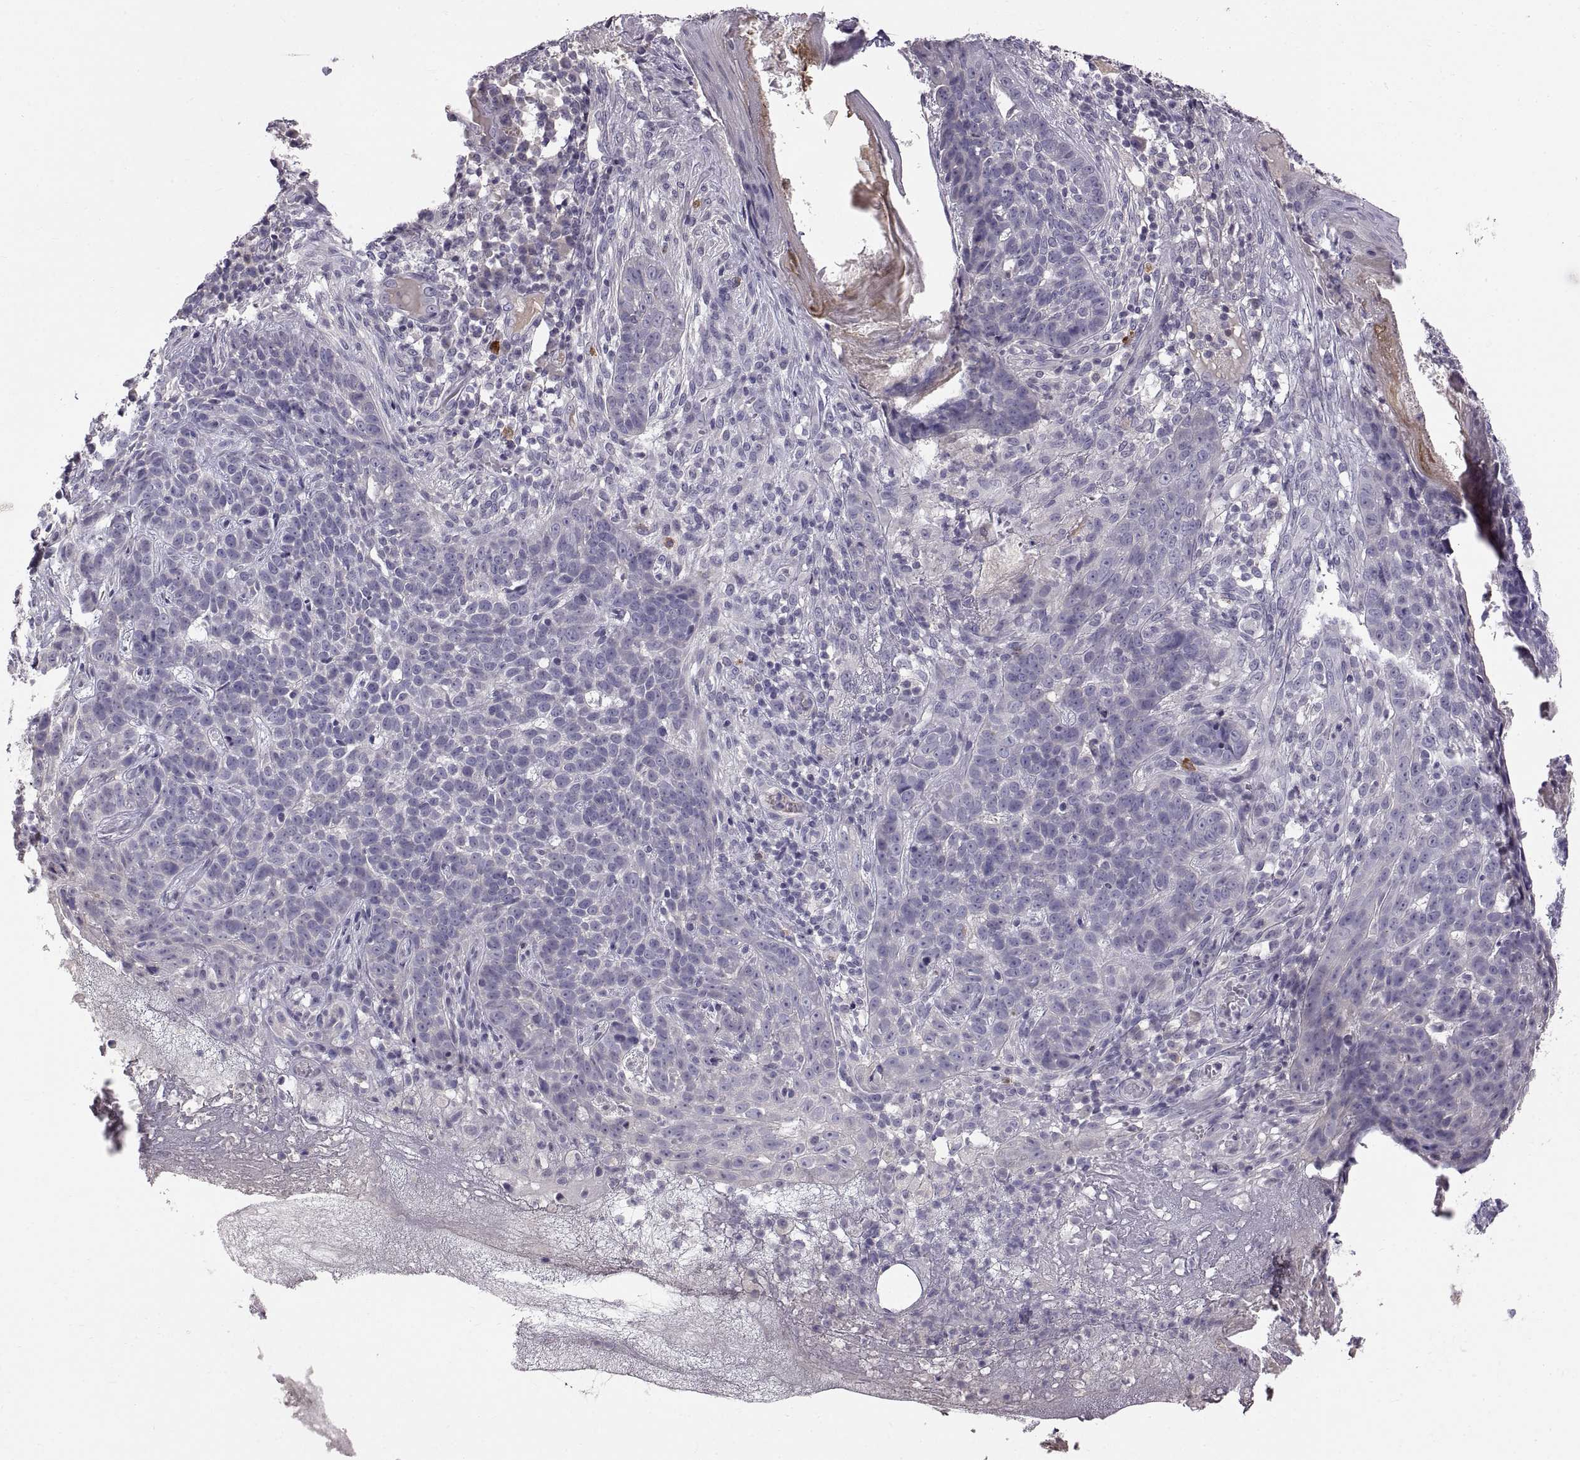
{"staining": {"intensity": "negative", "quantity": "none", "location": "none"}, "tissue": "skin cancer", "cell_type": "Tumor cells", "image_type": "cancer", "snomed": [{"axis": "morphology", "description": "Basal cell carcinoma"}, {"axis": "topography", "description": "Skin"}], "caption": "This is a photomicrograph of immunohistochemistry staining of basal cell carcinoma (skin), which shows no positivity in tumor cells. (DAB (3,3'-diaminobenzidine) immunohistochemistry with hematoxylin counter stain).", "gene": "WFDC8", "patient": {"sex": "female", "age": 69}}